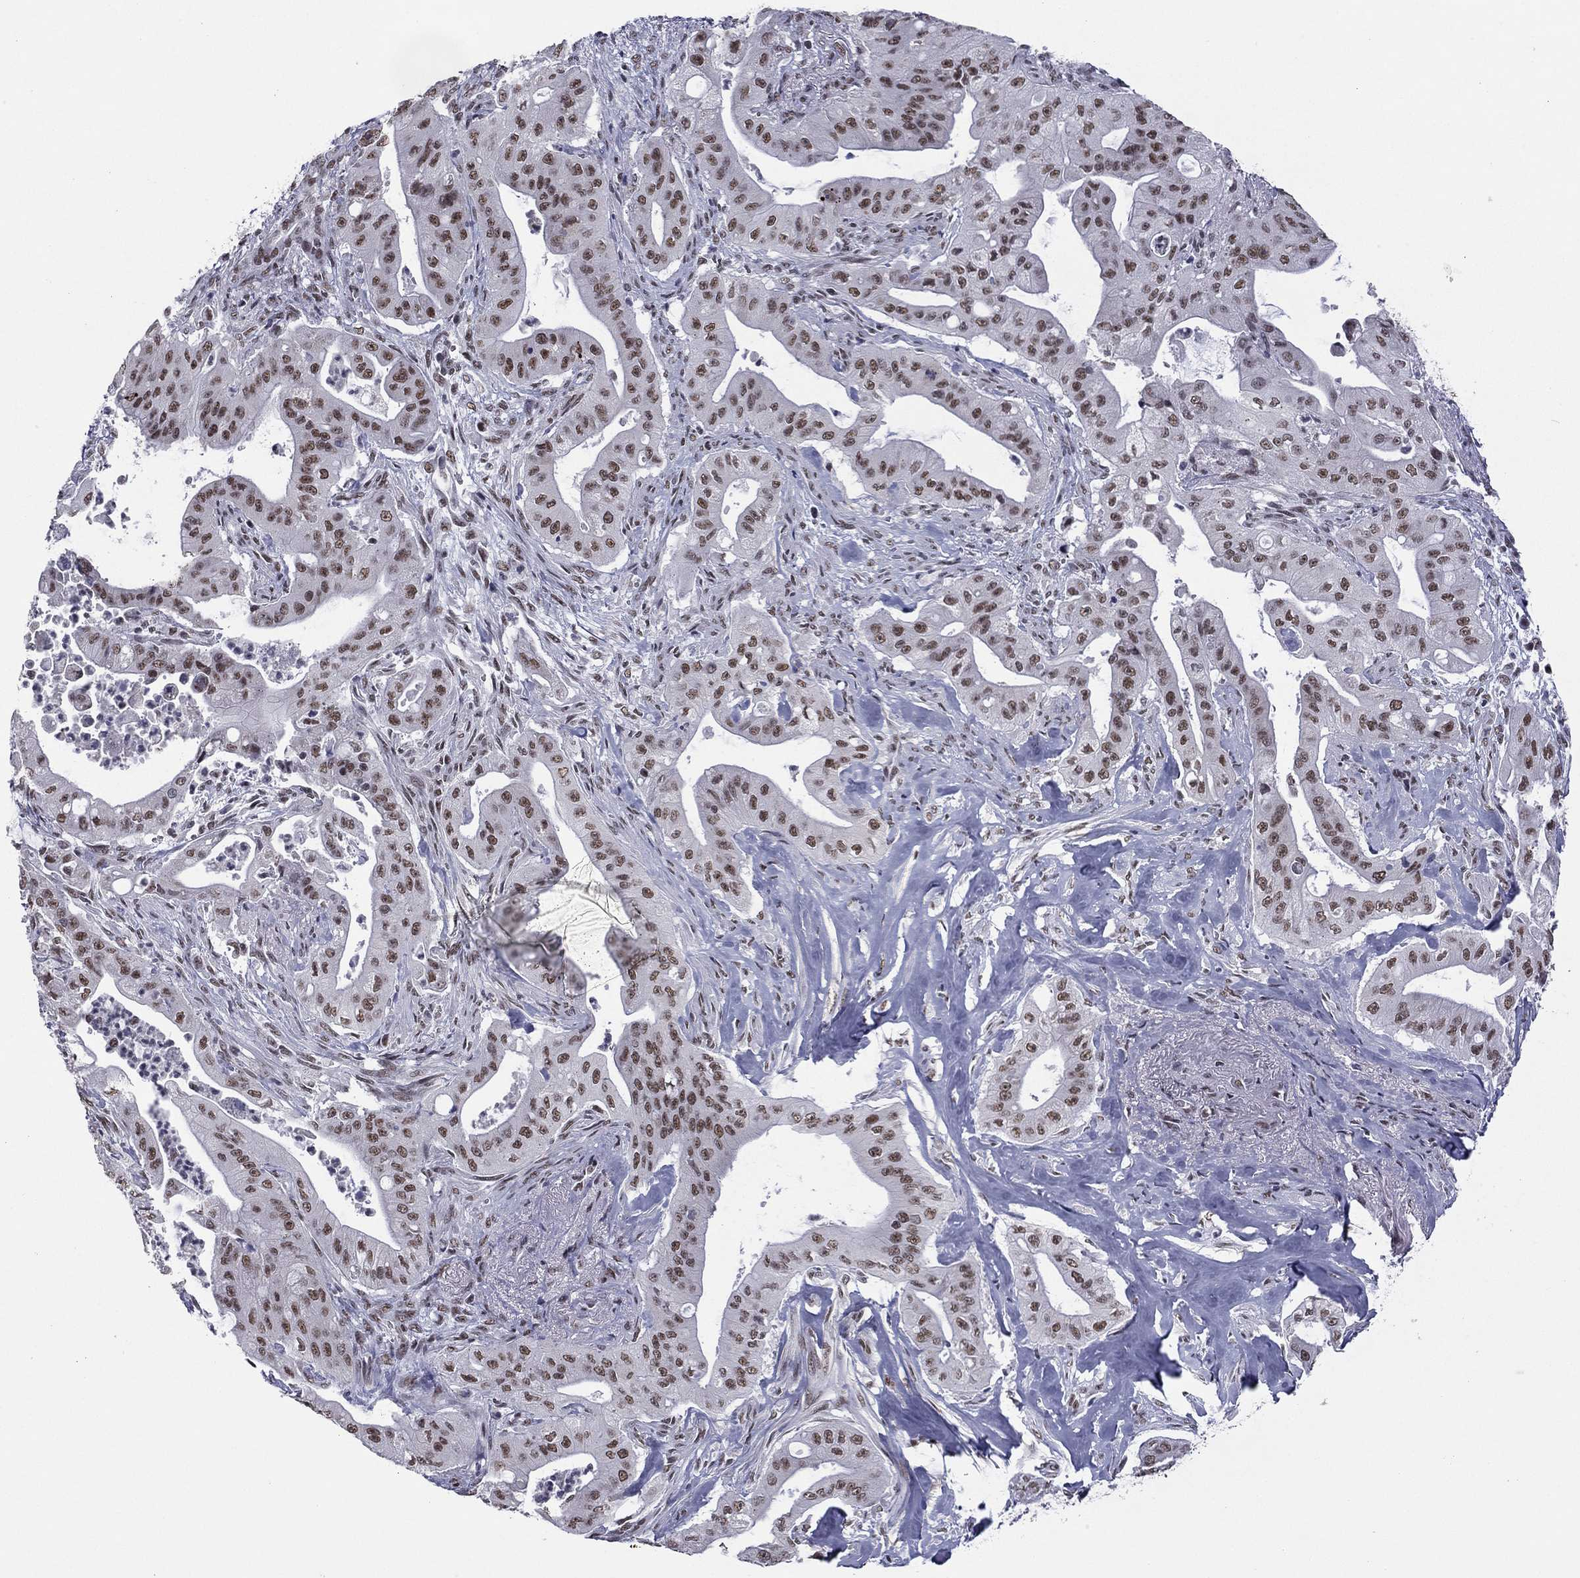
{"staining": {"intensity": "moderate", "quantity": ">75%", "location": "nuclear"}, "tissue": "pancreatic cancer", "cell_type": "Tumor cells", "image_type": "cancer", "snomed": [{"axis": "morphology", "description": "Normal tissue, NOS"}, {"axis": "morphology", "description": "Inflammation, NOS"}, {"axis": "morphology", "description": "Adenocarcinoma, NOS"}, {"axis": "topography", "description": "Pancreas"}], "caption": "This histopathology image displays IHC staining of human pancreatic cancer, with medium moderate nuclear expression in approximately >75% of tumor cells.", "gene": "ETV5", "patient": {"sex": "male", "age": 57}}